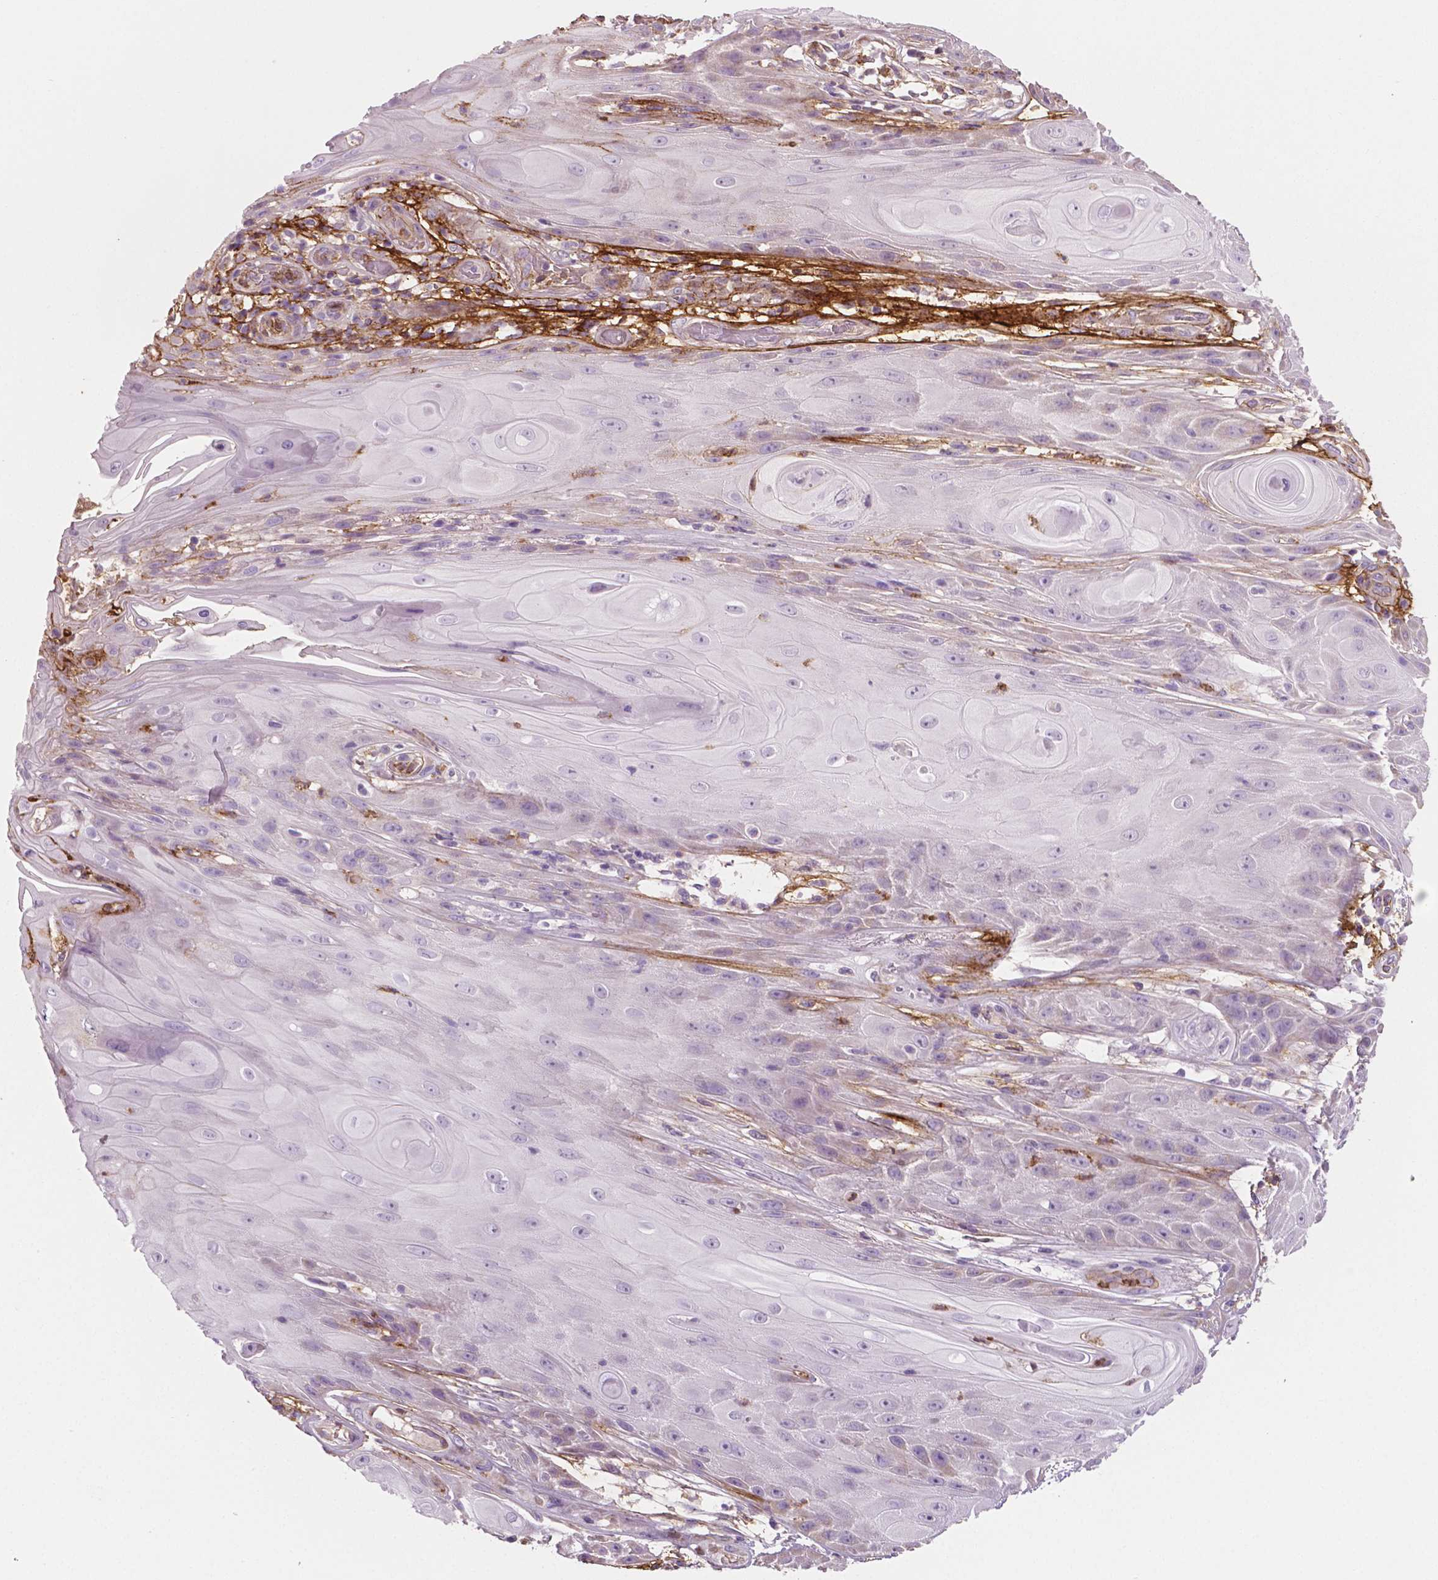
{"staining": {"intensity": "negative", "quantity": "none", "location": "none"}, "tissue": "skin cancer", "cell_type": "Tumor cells", "image_type": "cancer", "snomed": [{"axis": "morphology", "description": "Squamous cell carcinoma, NOS"}, {"axis": "topography", "description": "Skin"}], "caption": "Tumor cells show no significant staining in squamous cell carcinoma (skin).", "gene": "PTX3", "patient": {"sex": "male", "age": 62}}